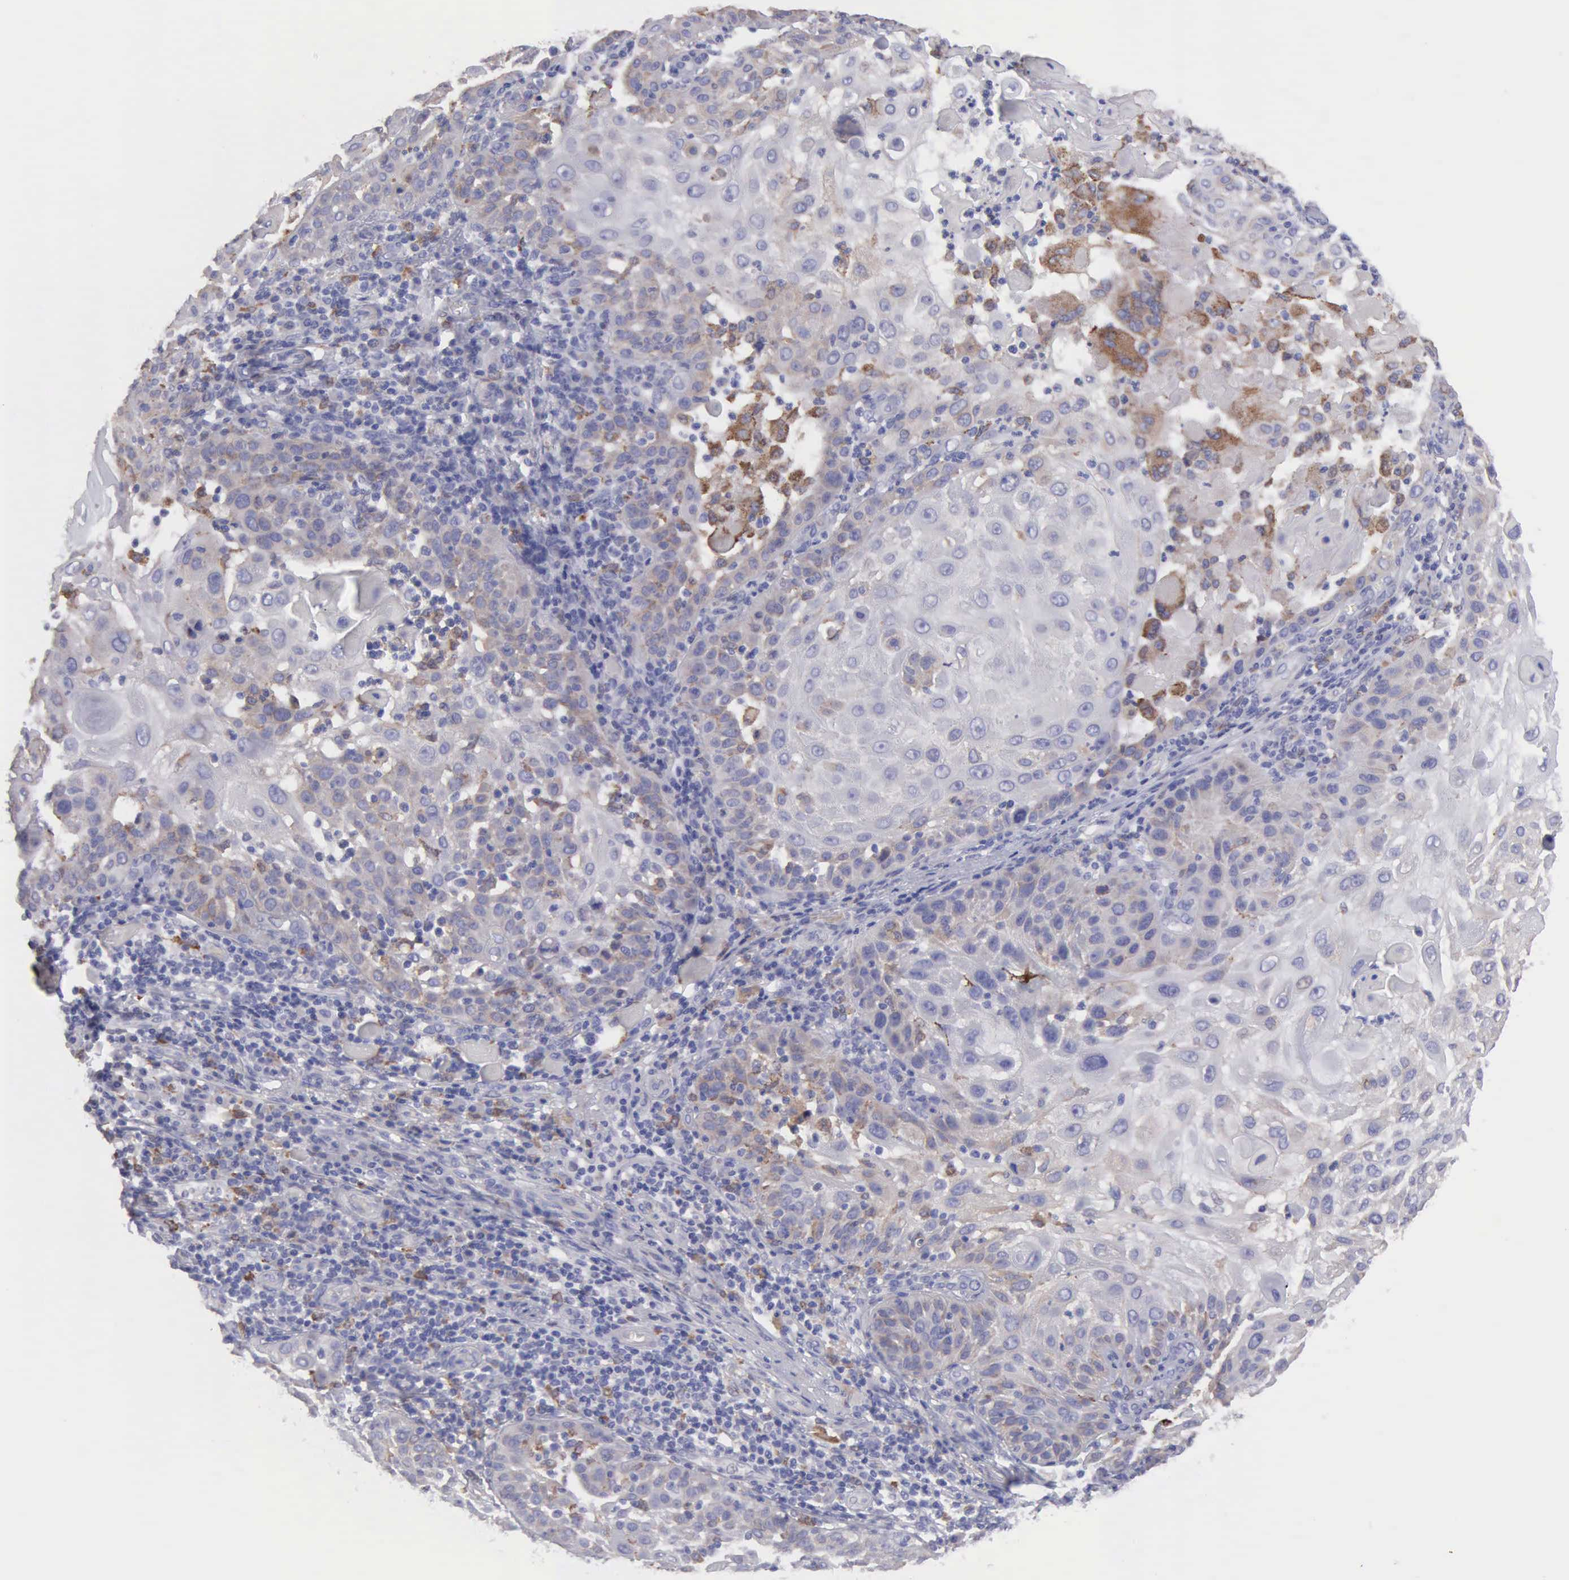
{"staining": {"intensity": "weak", "quantity": "<25%", "location": "cytoplasmic/membranous"}, "tissue": "skin cancer", "cell_type": "Tumor cells", "image_type": "cancer", "snomed": [{"axis": "morphology", "description": "Squamous cell carcinoma, NOS"}, {"axis": "topography", "description": "Skin"}], "caption": "High power microscopy image of an immunohistochemistry (IHC) image of skin cancer, revealing no significant expression in tumor cells. The staining is performed using DAB (3,3'-diaminobenzidine) brown chromogen with nuclei counter-stained in using hematoxylin.", "gene": "TYRP1", "patient": {"sex": "female", "age": 89}}